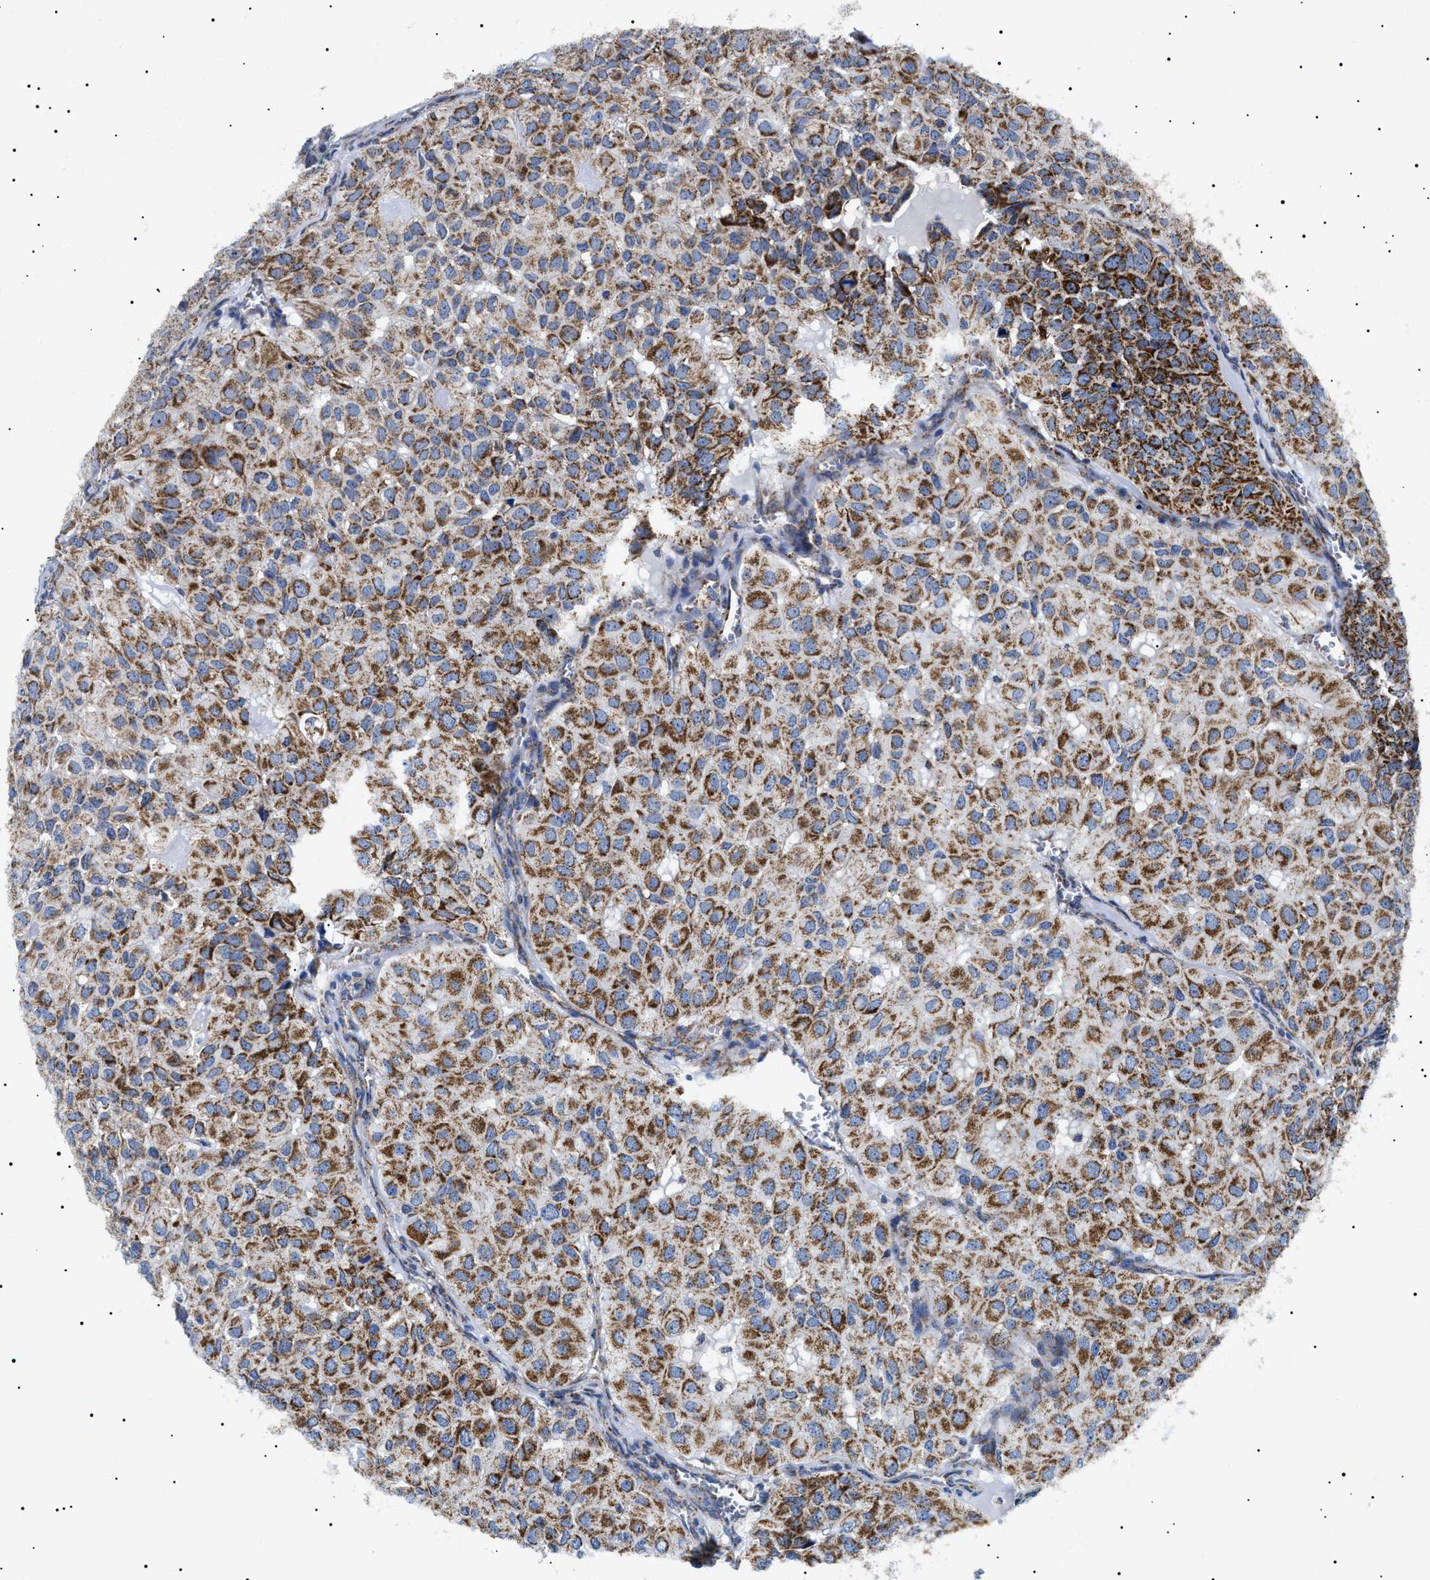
{"staining": {"intensity": "strong", "quantity": ">75%", "location": "cytoplasmic/membranous"}, "tissue": "head and neck cancer", "cell_type": "Tumor cells", "image_type": "cancer", "snomed": [{"axis": "morphology", "description": "Adenocarcinoma, NOS"}, {"axis": "topography", "description": "Salivary gland, NOS"}, {"axis": "topography", "description": "Head-Neck"}], "caption": "Immunohistochemistry (IHC) of human adenocarcinoma (head and neck) shows high levels of strong cytoplasmic/membranous expression in about >75% of tumor cells. The protein is shown in brown color, while the nuclei are stained blue.", "gene": "CHRDL2", "patient": {"sex": "female", "age": 76}}